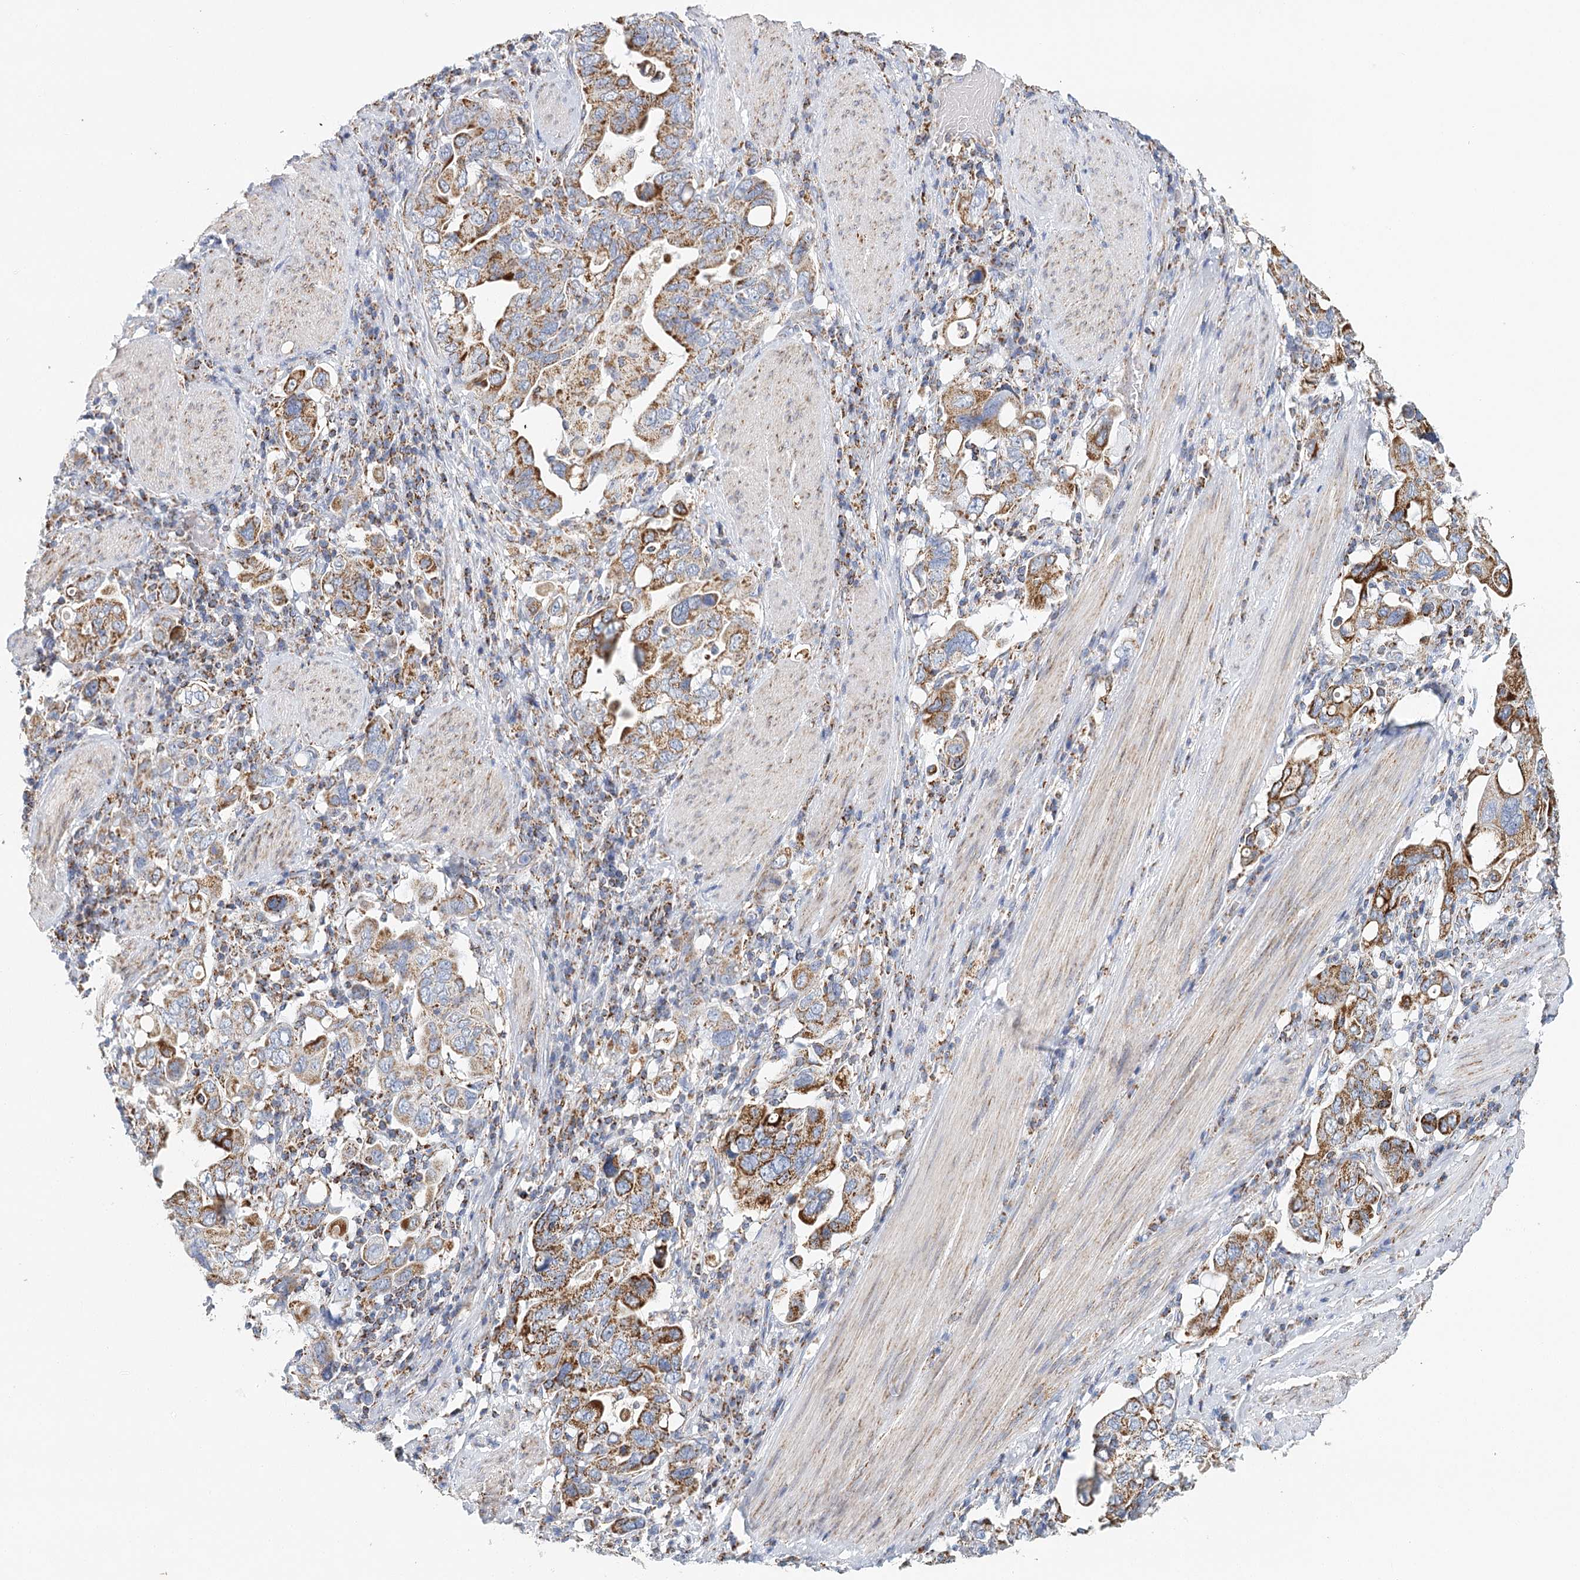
{"staining": {"intensity": "strong", "quantity": "25%-75%", "location": "cytoplasmic/membranous"}, "tissue": "stomach cancer", "cell_type": "Tumor cells", "image_type": "cancer", "snomed": [{"axis": "morphology", "description": "Adenocarcinoma, NOS"}, {"axis": "topography", "description": "Stomach, upper"}], "caption": "An image of stomach cancer (adenocarcinoma) stained for a protein demonstrates strong cytoplasmic/membranous brown staining in tumor cells. The protein of interest is shown in brown color, while the nuclei are stained blue.", "gene": "LSS", "patient": {"sex": "male", "age": 62}}